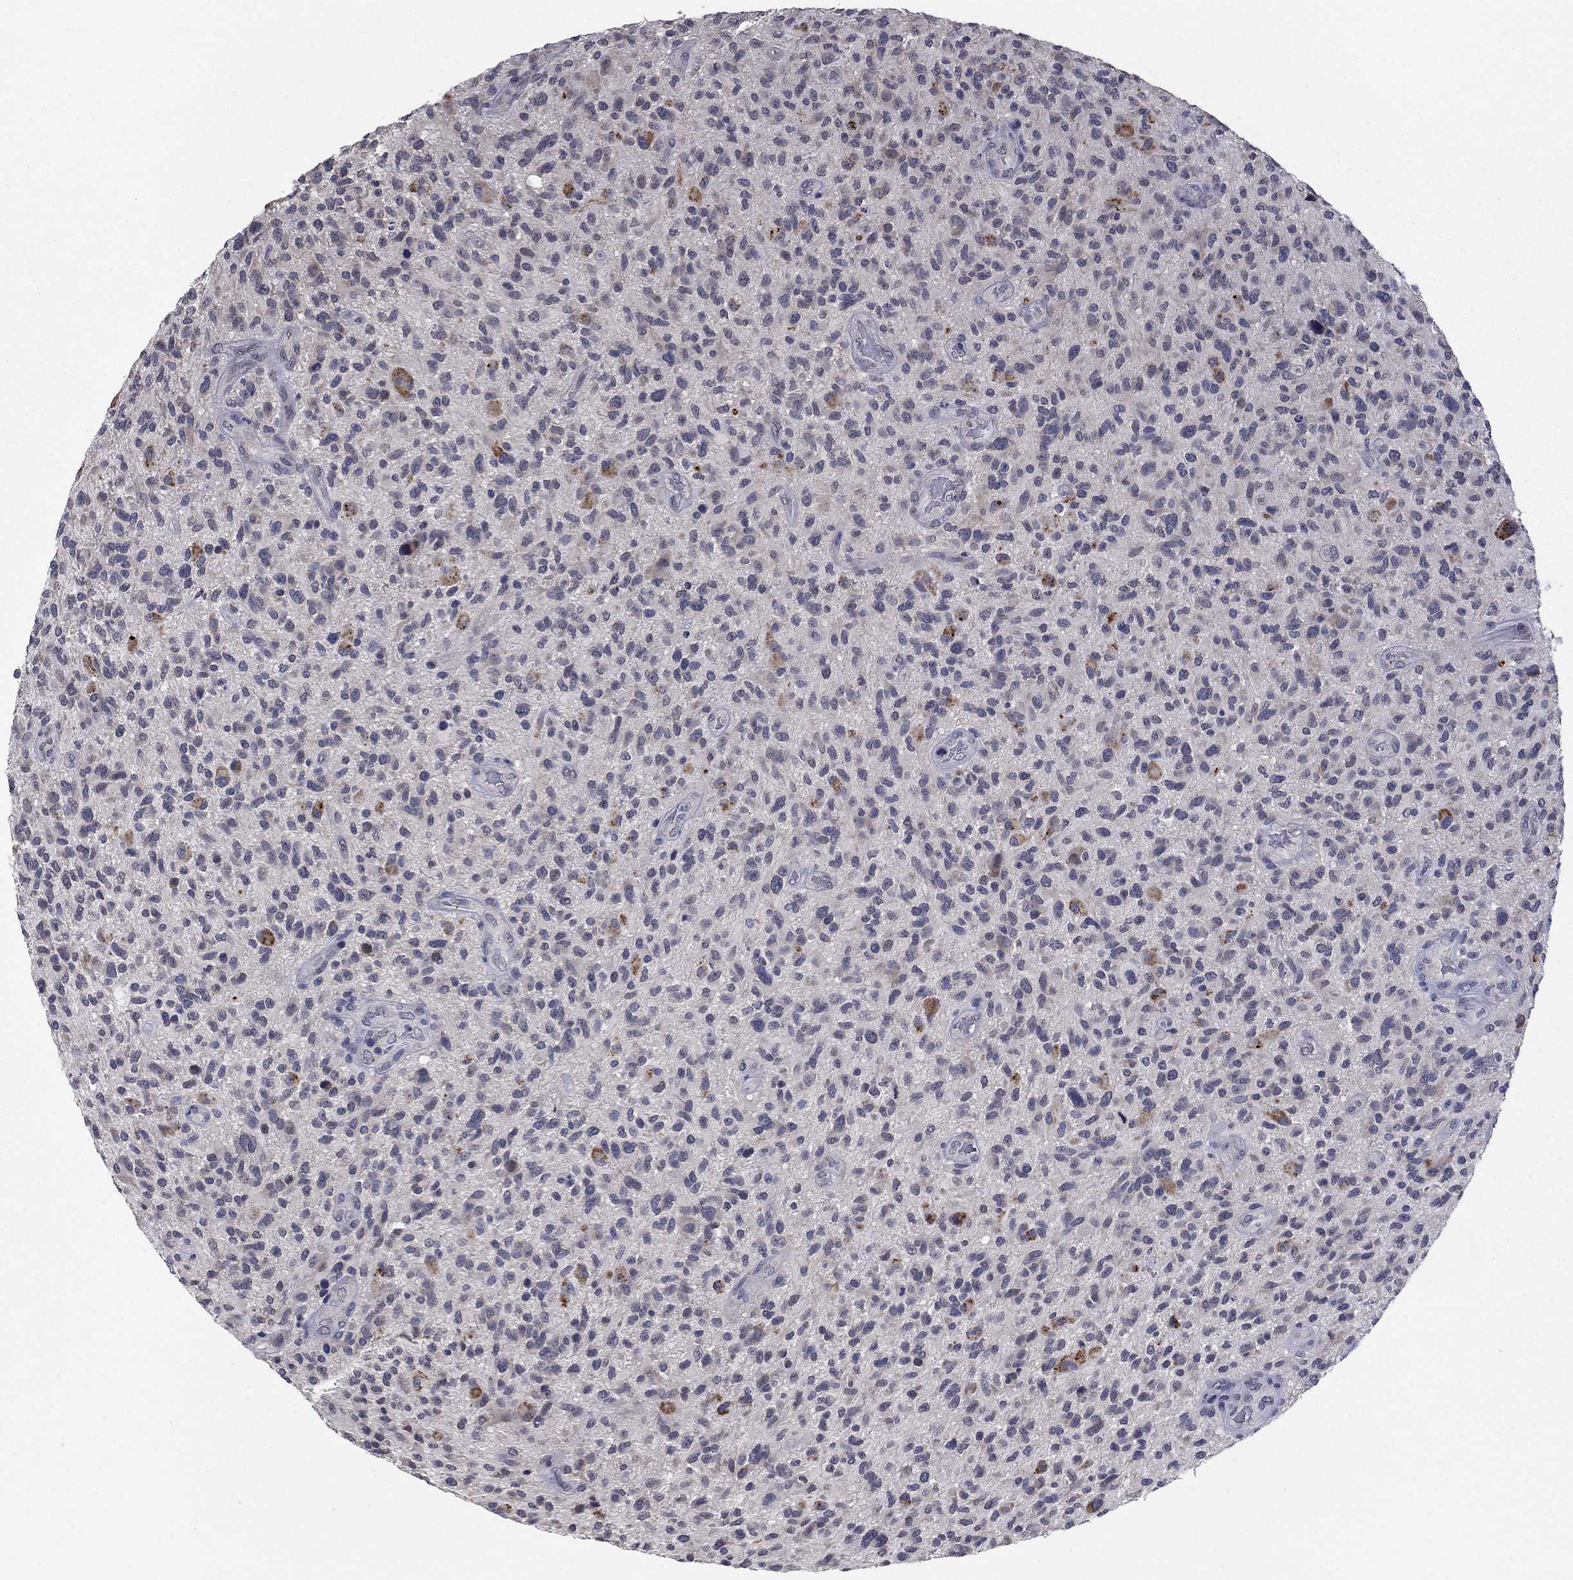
{"staining": {"intensity": "negative", "quantity": "none", "location": "none"}, "tissue": "glioma", "cell_type": "Tumor cells", "image_type": "cancer", "snomed": [{"axis": "morphology", "description": "Glioma, malignant, High grade"}, {"axis": "topography", "description": "Brain"}], "caption": "This photomicrograph is of malignant glioma (high-grade) stained with immunohistochemistry to label a protein in brown with the nuclei are counter-stained blue. There is no positivity in tumor cells. (DAB IHC, high magnification).", "gene": "SPATA33", "patient": {"sex": "male", "age": 47}}